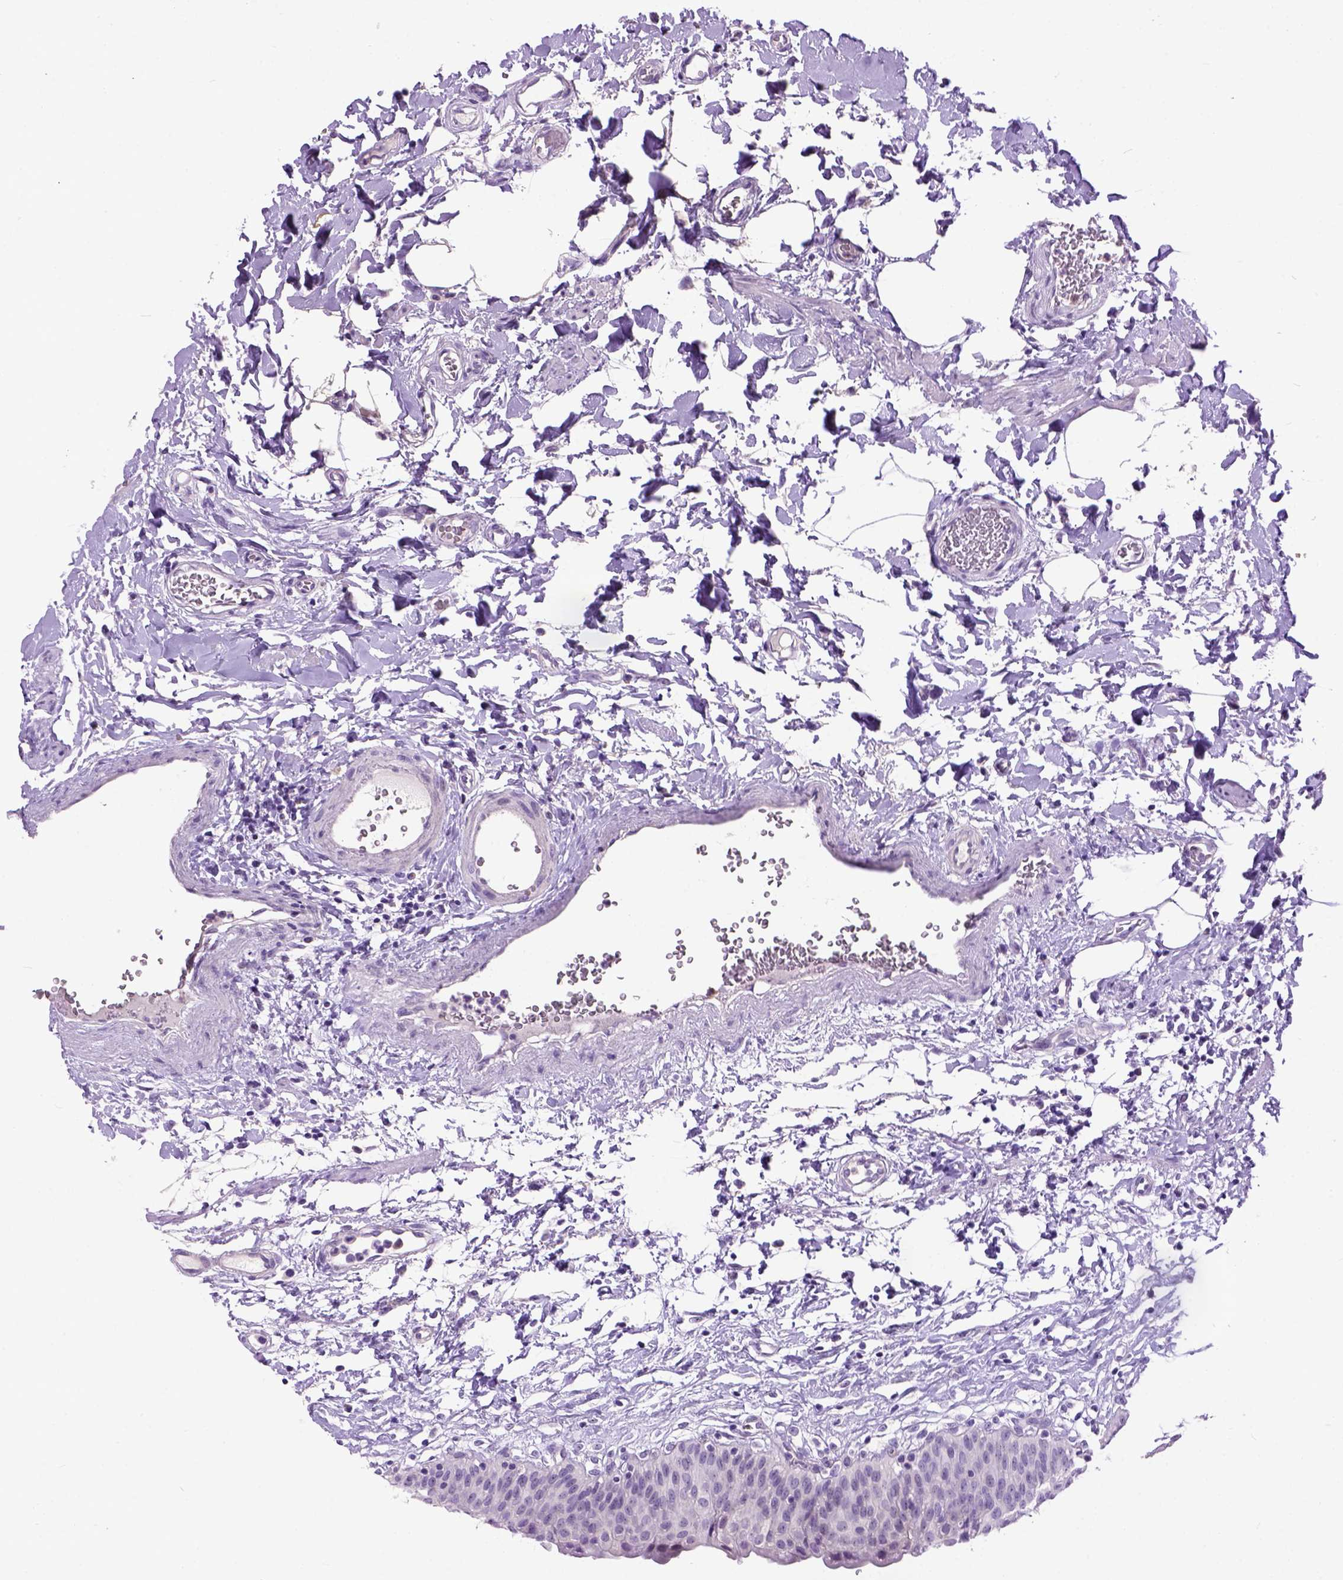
{"staining": {"intensity": "negative", "quantity": "none", "location": "none"}, "tissue": "urinary bladder", "cell_type": "Urothelial cells", "image_type": "normal", "snomed": [{"axis": "morphology", "description": "Normal tissue, NOS"}, {"axis": "topography", "description": "Urinary bladder"}], "caption": "DAB (3,3'-diaminobenzidine) immunohistochemical staining of normal human urinary bladder displays no significant positivity in urothelial cells.", "gene": "MAPT", "patient": {"sex": "male", "age": 55}}